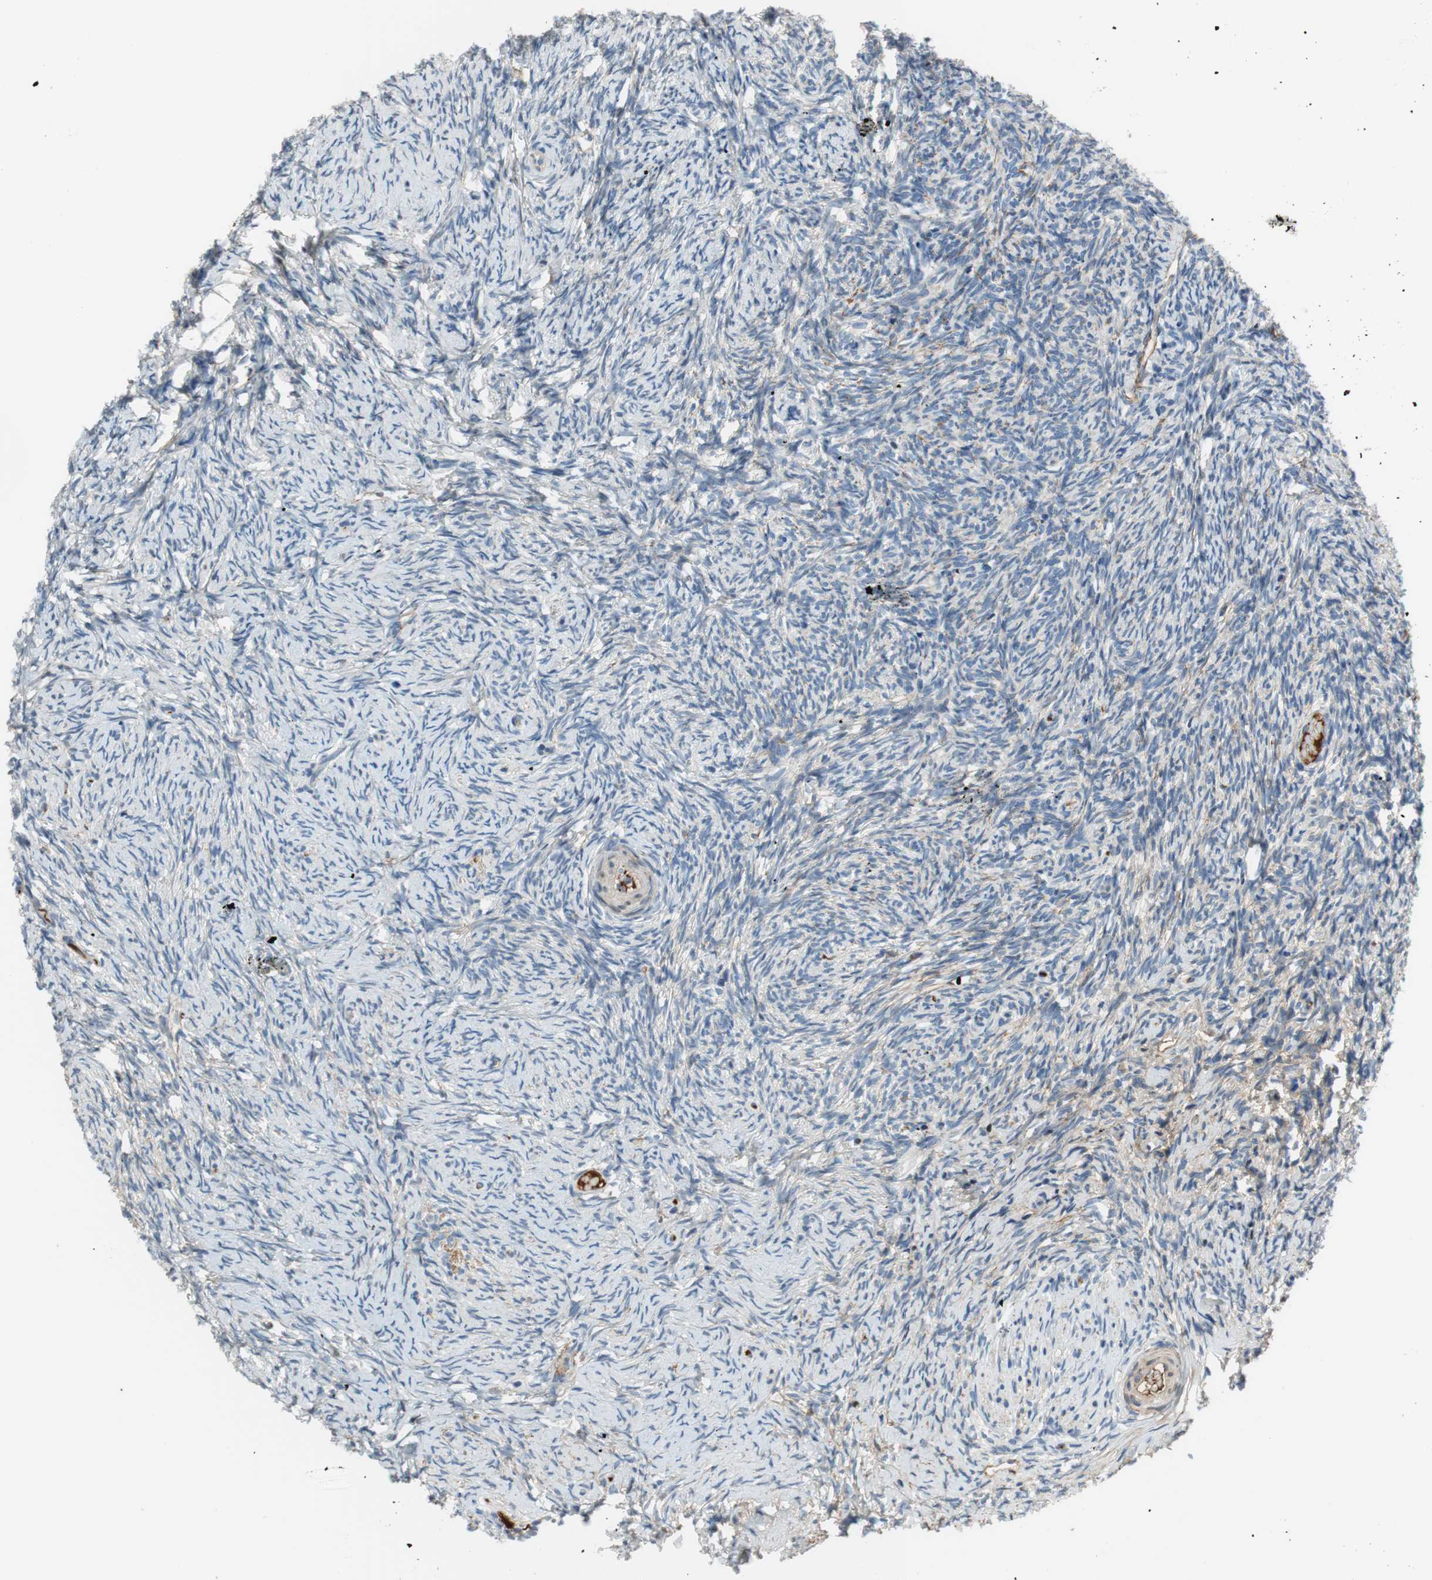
{"staining": {"intensity": "negative", "quantity": "none", "location": "none"}, "tissue": "ovary", "cell_type": "Ovarian stroma cells", "image_type": "normal", "snomed": [{"axis": "morphology", "description": "Normal tissue, NOS"}, {"axis": "topography", "description": "Ovary"}], "caption": "High magnification brightfield microscopy of normal ovary stained with DAB (brown) and counterstained with hematoxylin (blue): ovarian stroma cells show no significant positivity. (IHC, brightfield microscopy, high magnification).", "gene": "C4A", "patient": {"sex": "female", "age": 60}}